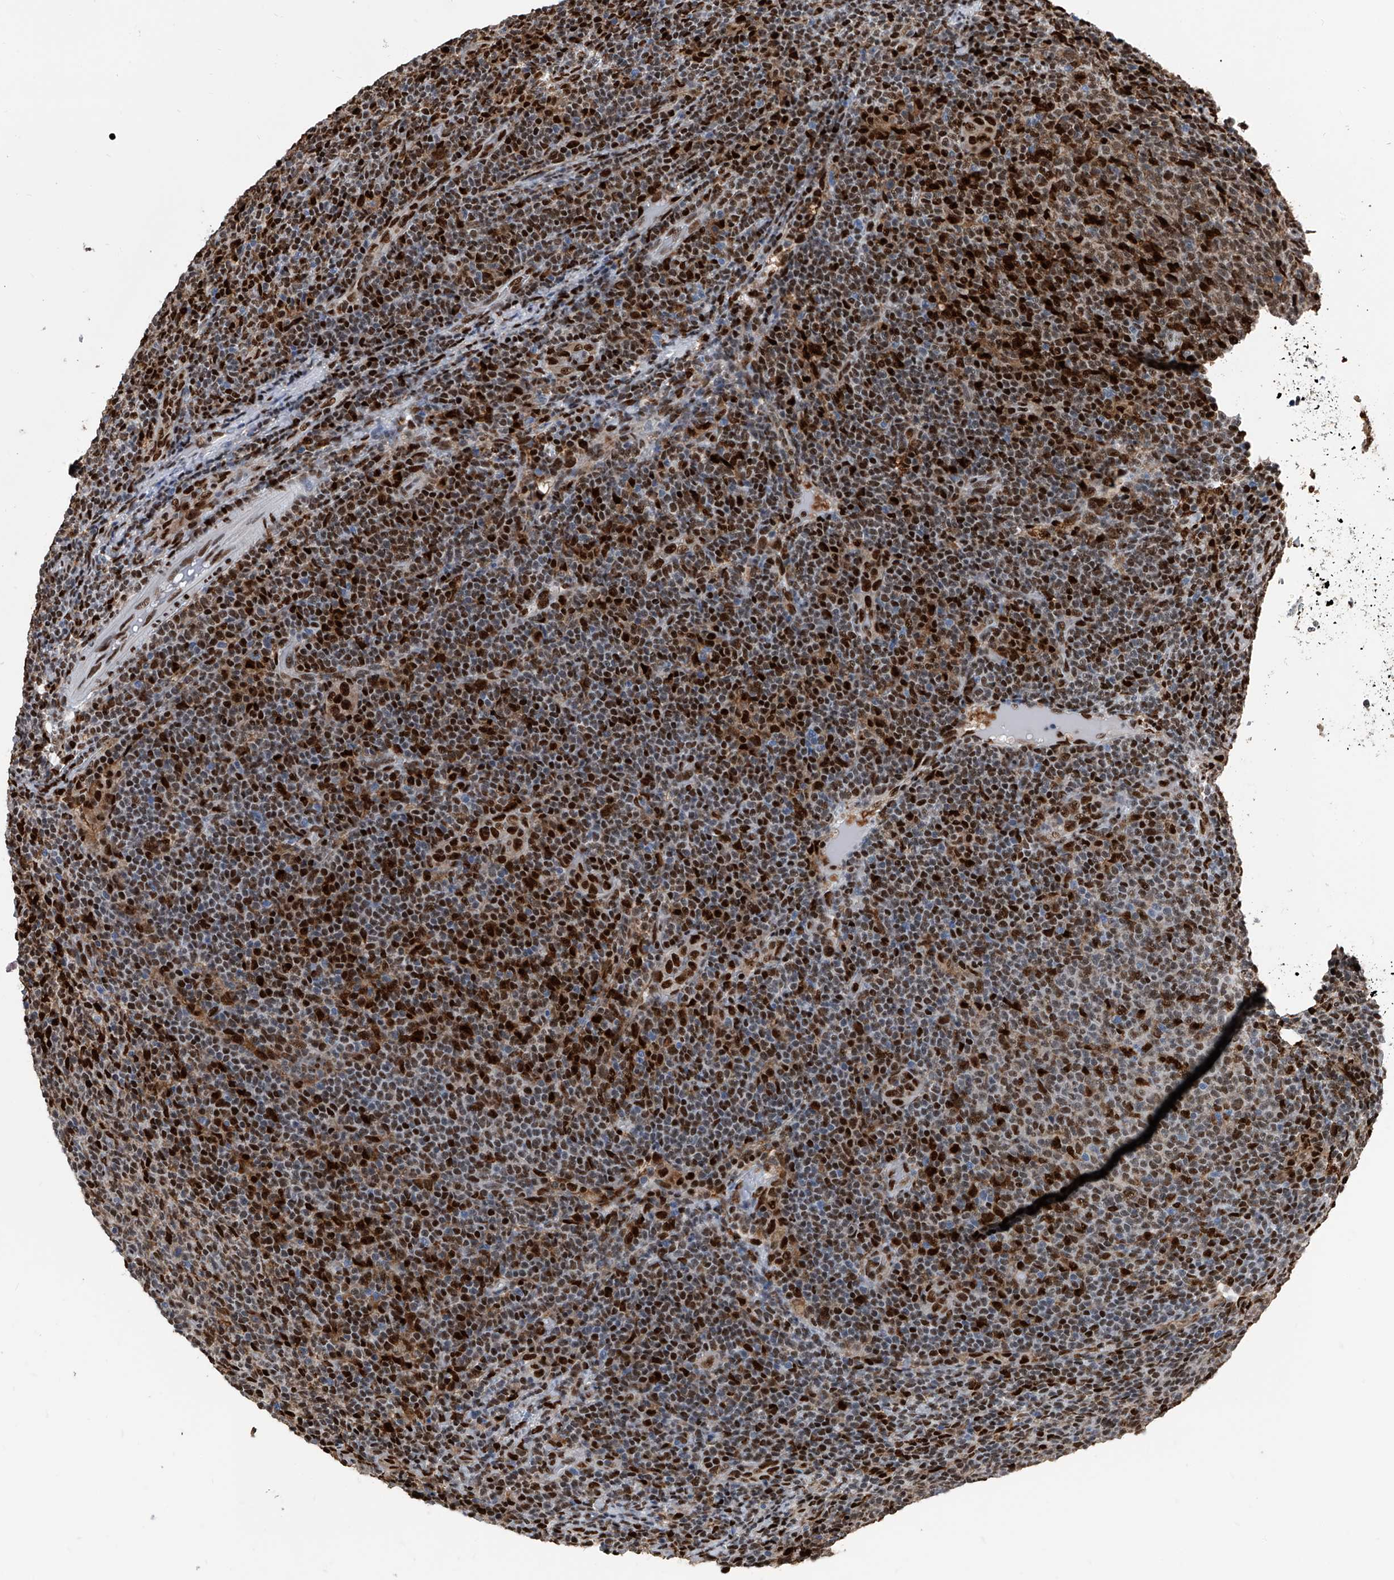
{"staining": {"intensity": "strong", "quantity": "25%-75%", "location": "cytoplasmic/membranous,nuclear"}, "tissue": "lymphoma", "cell_type": "Tumor cells", "image_type": "cancer", "snomed": [{"axis": "morphology", "description": "Malignant lymphoma, non-Hodgkin's type, Low grade"}, {"axis": "topography", "description": "Lymph node"}], "caption": "IHC of low-grade malignant lymphoma, non-Hodgkin's type exhibits high levels of strong cytoplasmic/membranous and nuclear positivity in approximately 25%-75% of tumor cells.", "gene": "FKBP5", "patient": {"sex": "male", "age": 66}}